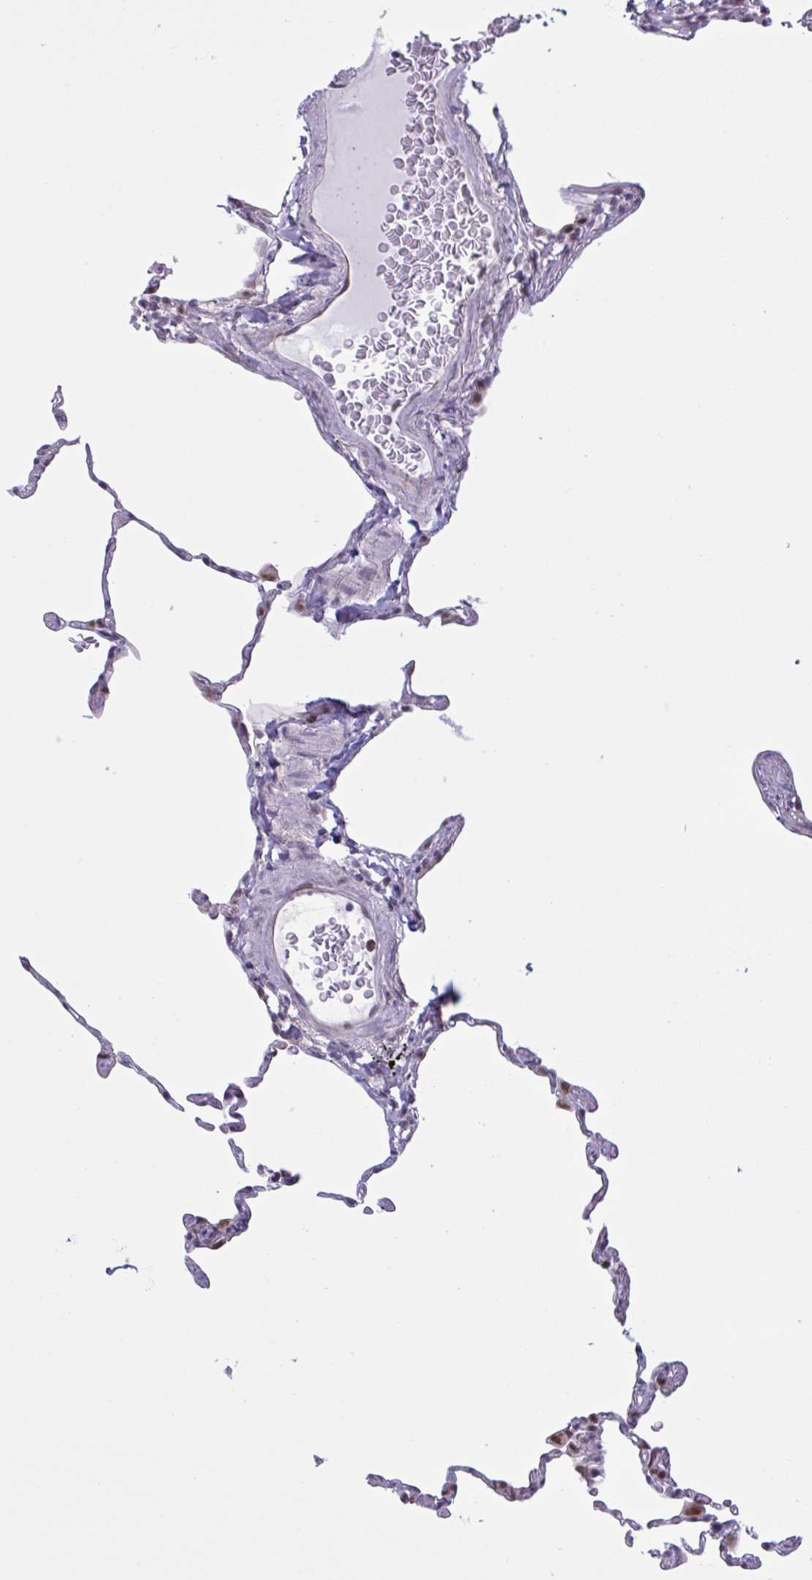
{"staining": {"intensity": "moderate", "quantity": "<25%", "location": "nuclear"}, "tissue": "lung", "cell_type": "Alveolar cells", "image_type": "normal", "snomed": [{"axis": "morphology", "description": "Normal tissue, NOS"}, {"axis": "topography", "description": "Lung"}], "caption": "A brown stain highlights moderate nuclear positivity of a protein in alveolar cells of benign lung.", "gene": "PRMT6", "patient": {"sex": "female", "age": 57}}